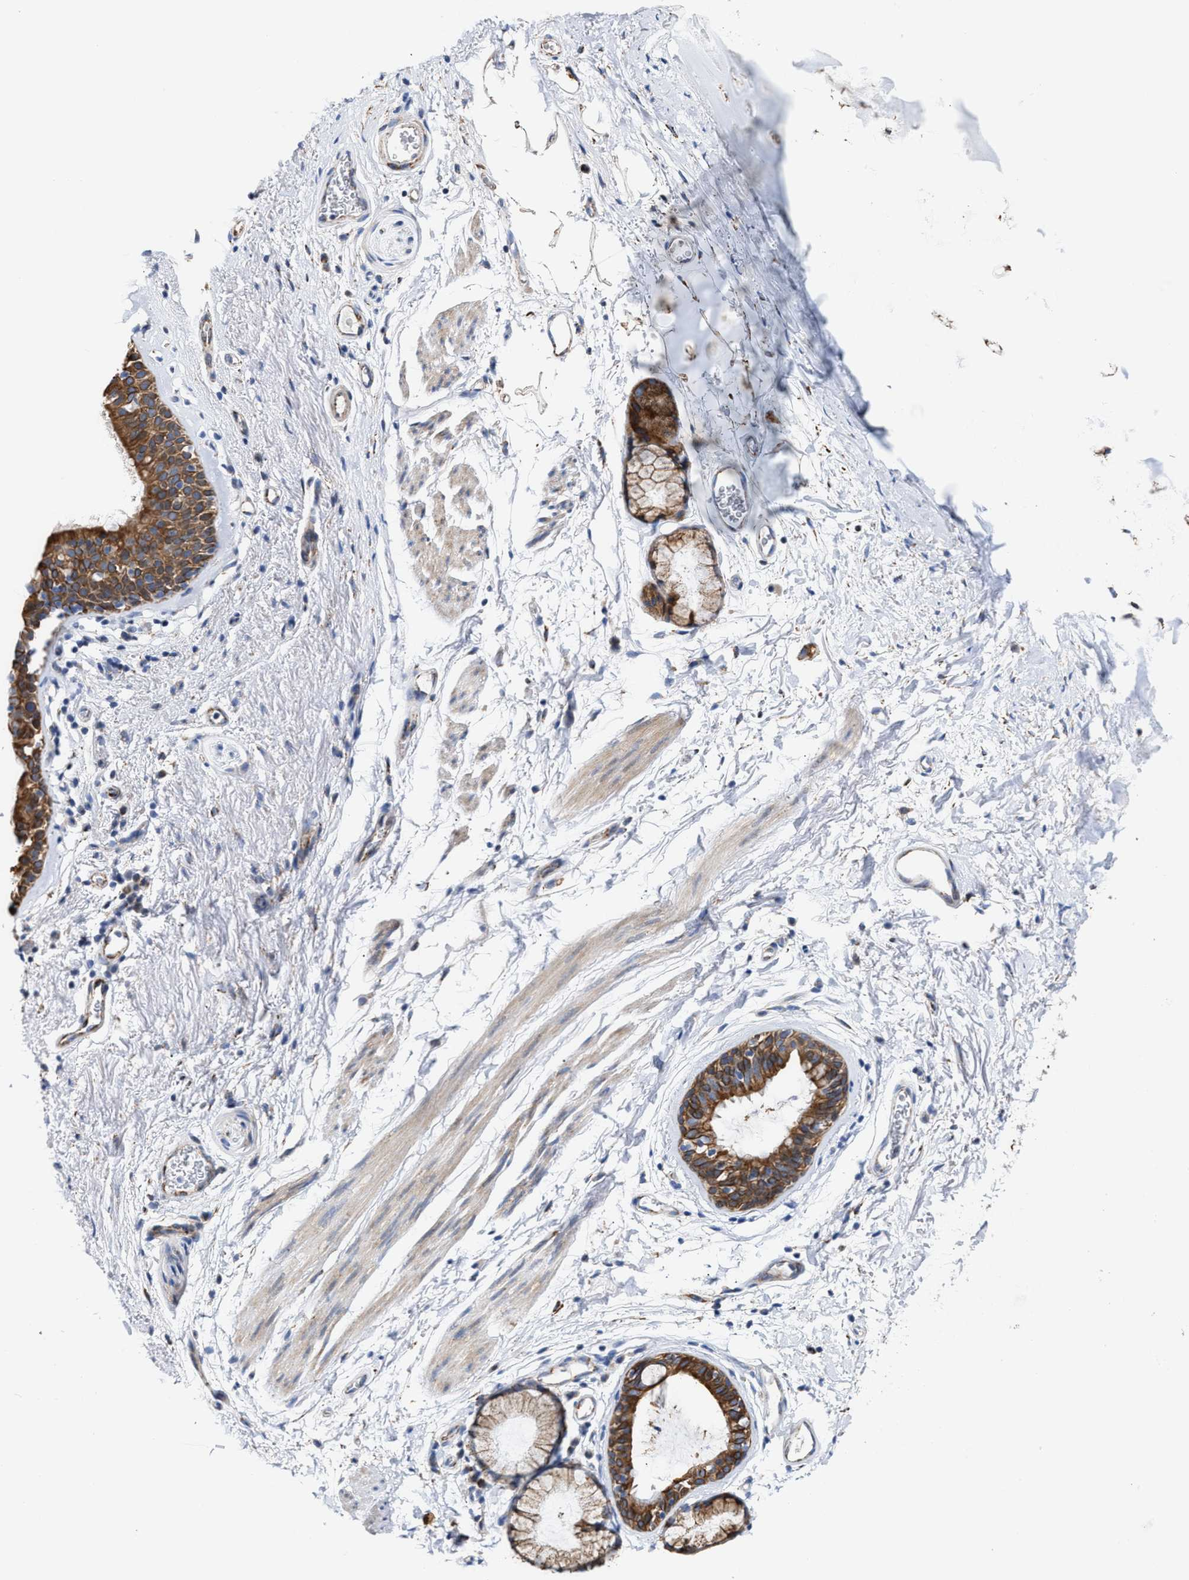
{"staining": {"intensity": "moderate", "quantity": ">75%", "location": "cytoplasmic/membranous"}, "tissue": "bronchus", "cell_type": "Respiratory epithelial cells", "image_type": "normal", "snomed": [{"axis": "morphology", "description": "Normal tissue, NOS"}, {"axis": "topography", "description": "Cartilage tissue"}, {"axis": "topography", "description": "Bronchus"}], "caption": "Immunohistochemical staining of normal human bronchus exhibits moderate cytoplasmic/membranous protein staining in approximately >75% of respiratory epithelial cells. (brown staining indicates protein expression, while blue staining denotes nuclei).", "gene": "JAG1", "patient": {"sex": "female", "age": 53}}